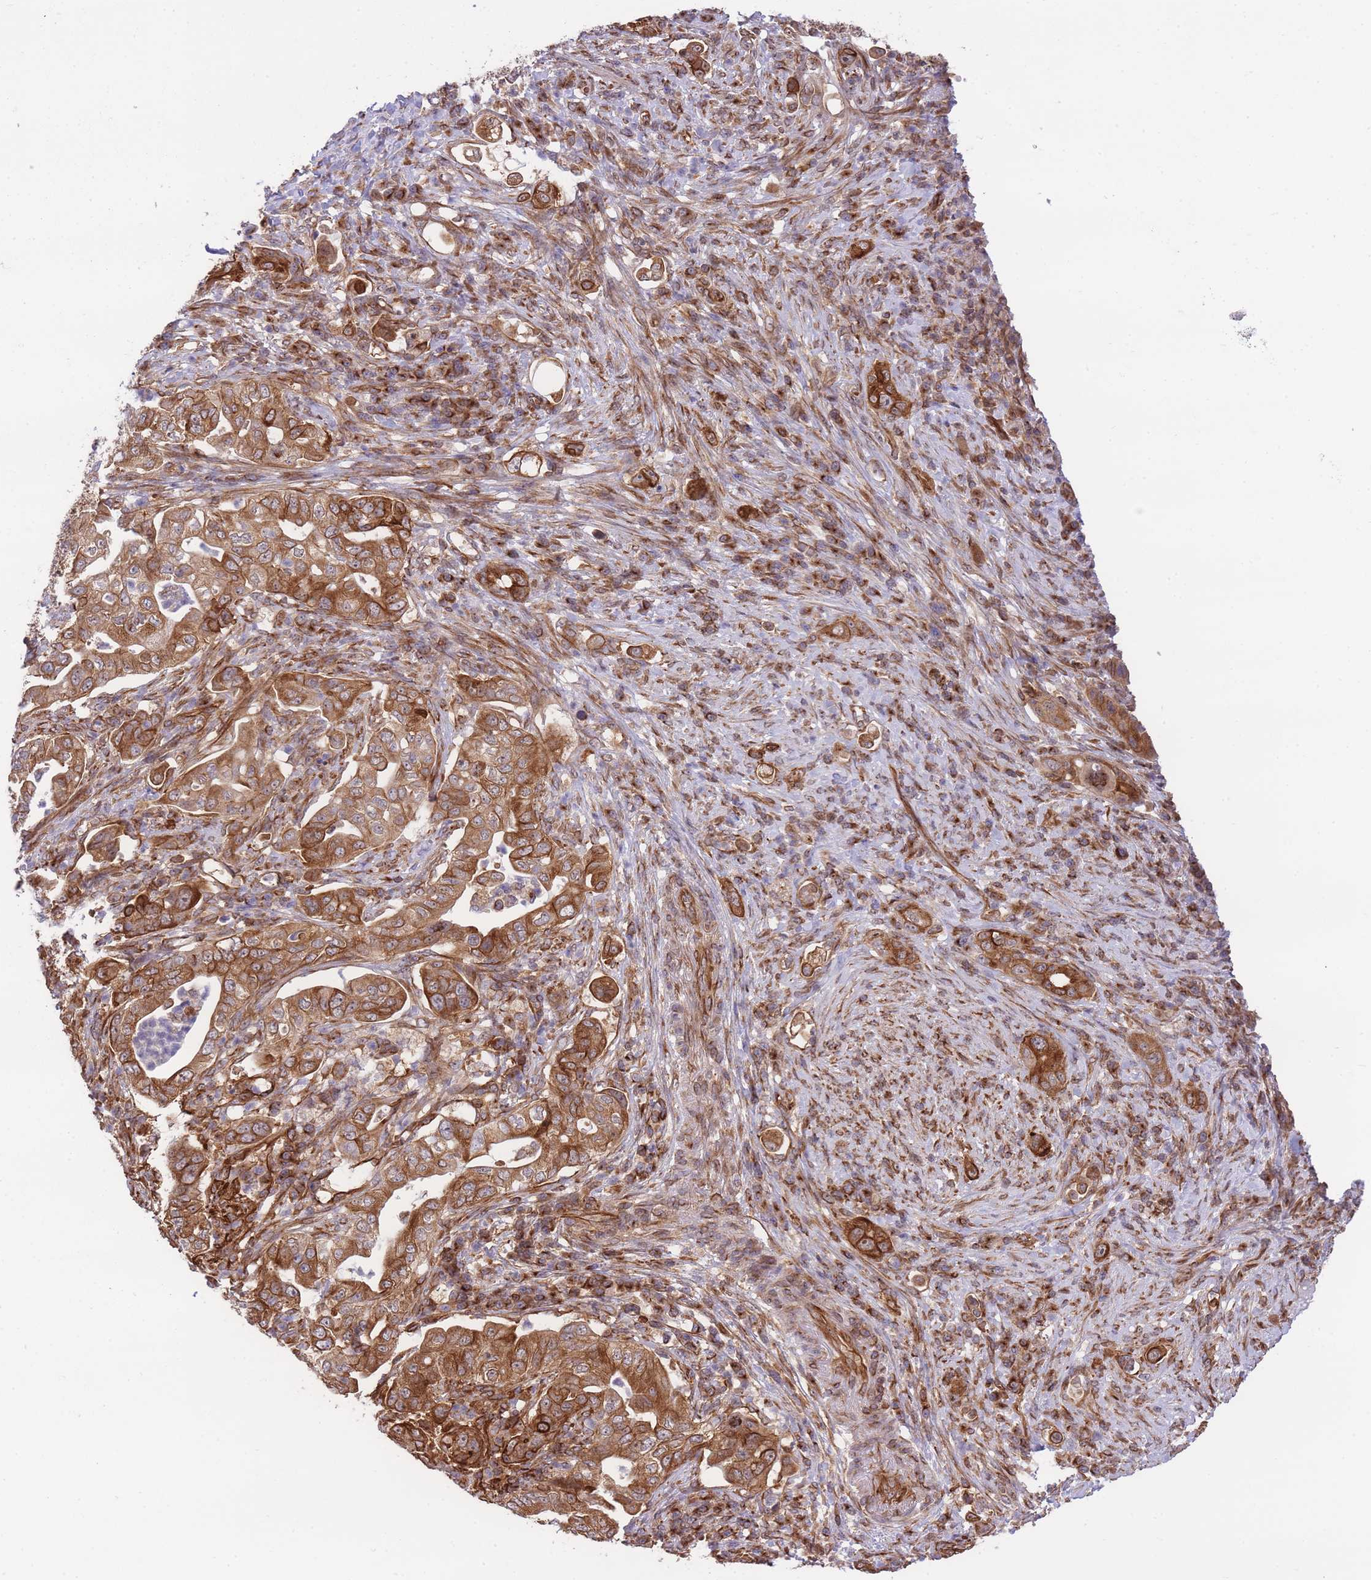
{"staining": {"intensity": "moderate", "quantity": ">75%", "location": "cytoplasmic/membranous"}, "tissue": "pancreatic cancer", "cell_type": "Tumor cells", "image_type": "cancer", "snomed": [{"axis": "morphology", "description": "Normal tissue, NOS"}, {"axis": "morphology", "description": "Adenocarcinoma, NOS"}, {"axis": "topography", "description": "Lymph node"}, {"axis": "topography", "description": "Pancreas"}], "caption": "Tumor cells exhibit medium levels of moderate cytoplasmic/membranous expression in about >75% of cells in pancreatic cancer (adenocarcinoma).", "gene": "EXOSC8", "patient": {"sex": "female", "age": 67}}